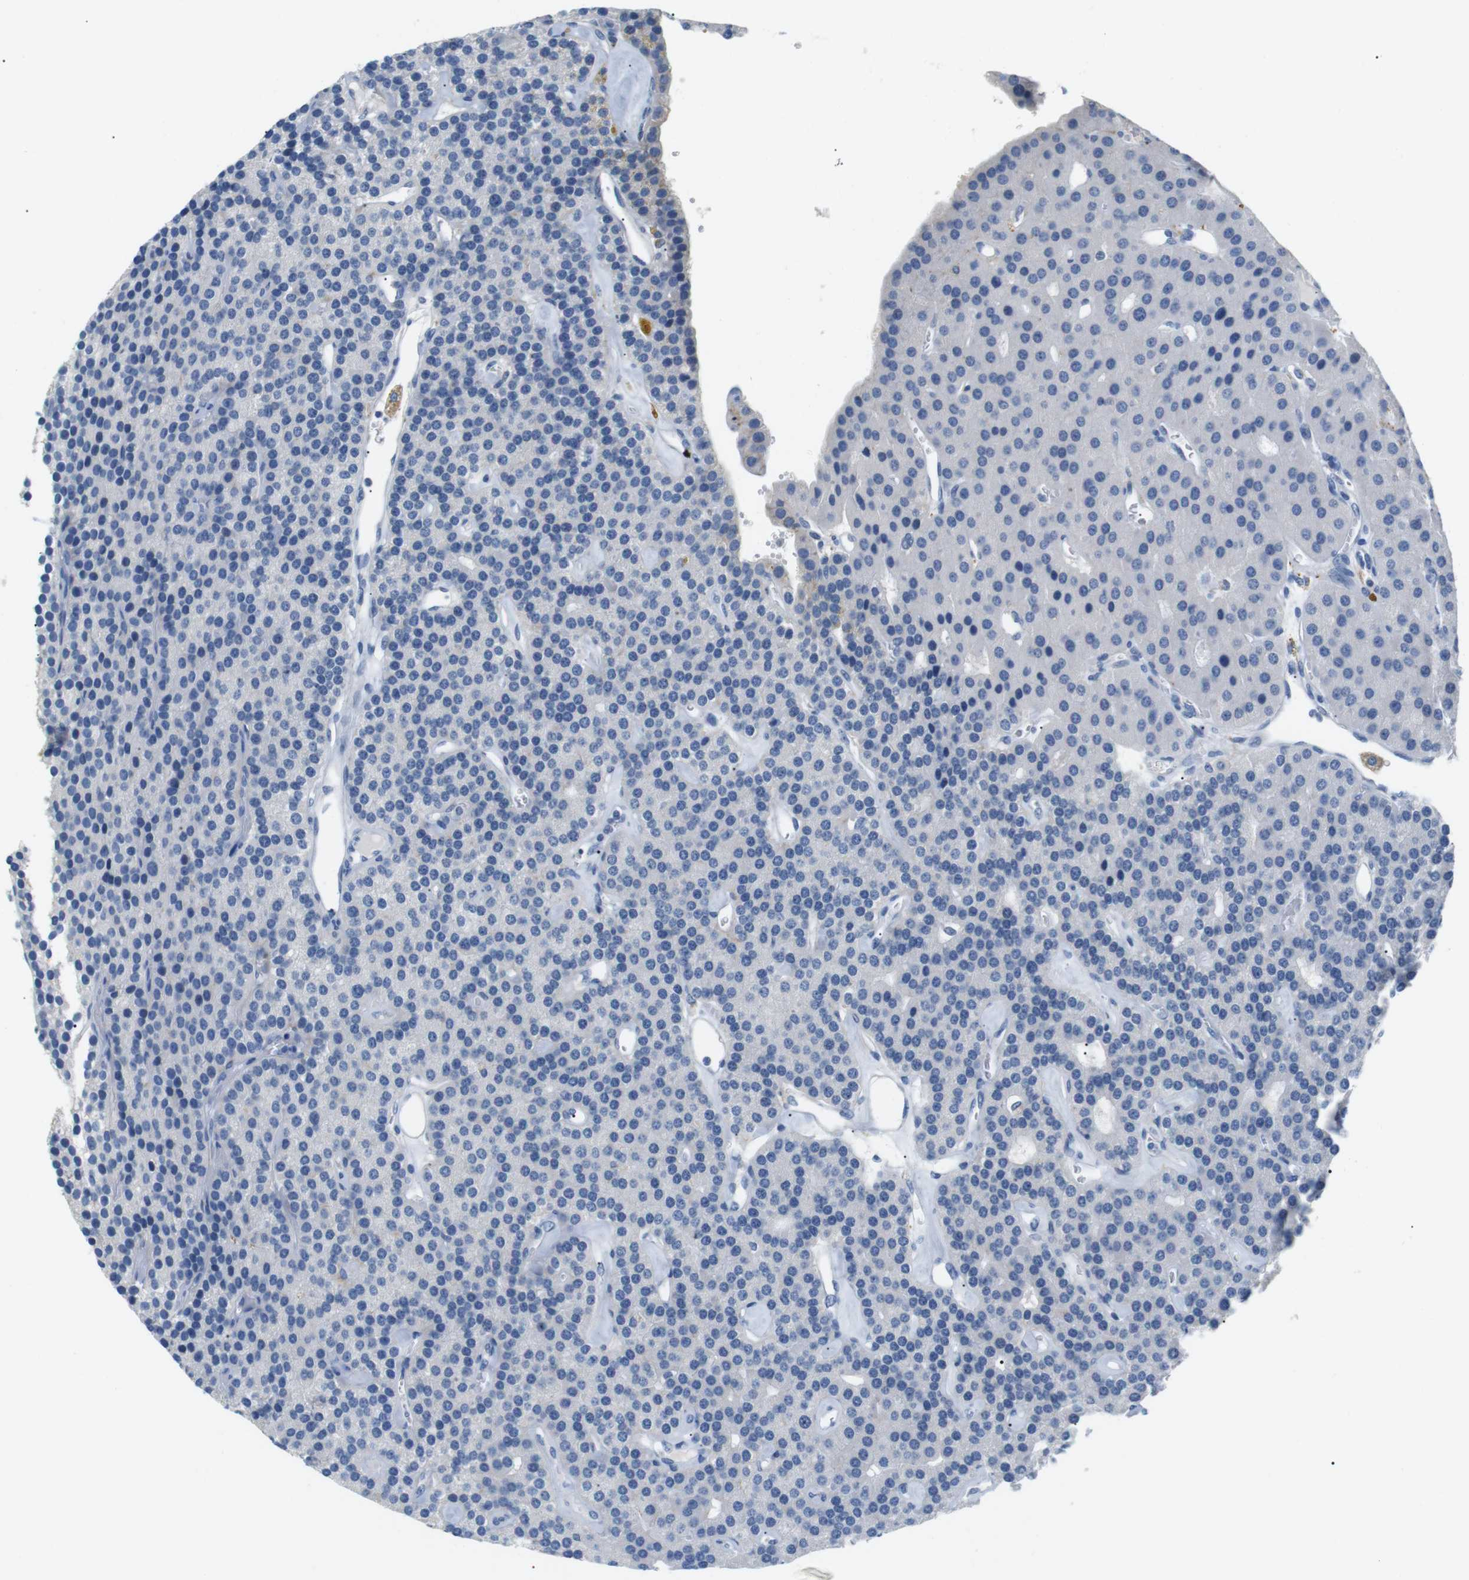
{"staining": {"intensity": "negative", "quantity": "none", "location": "none"}, "tissue": "parathyroid gland", "cell_type": "Glandular cells", "image_type": "normal", "snomed": [{"axis": "morphology", "description": "Normal tissue, NOS"}, {"axis": "morphology", "description": "Adenoma, NOS"}, {"axis": "topography", "description": "Parathyroid gland"}], "caption": "An IHC photomicrograph of benign parathyroid gland is shown. There is no staining in glandular cells of parathyroid gland.", "gene": "FCGRT", "patient": {"sex": "female", "age": 86}}